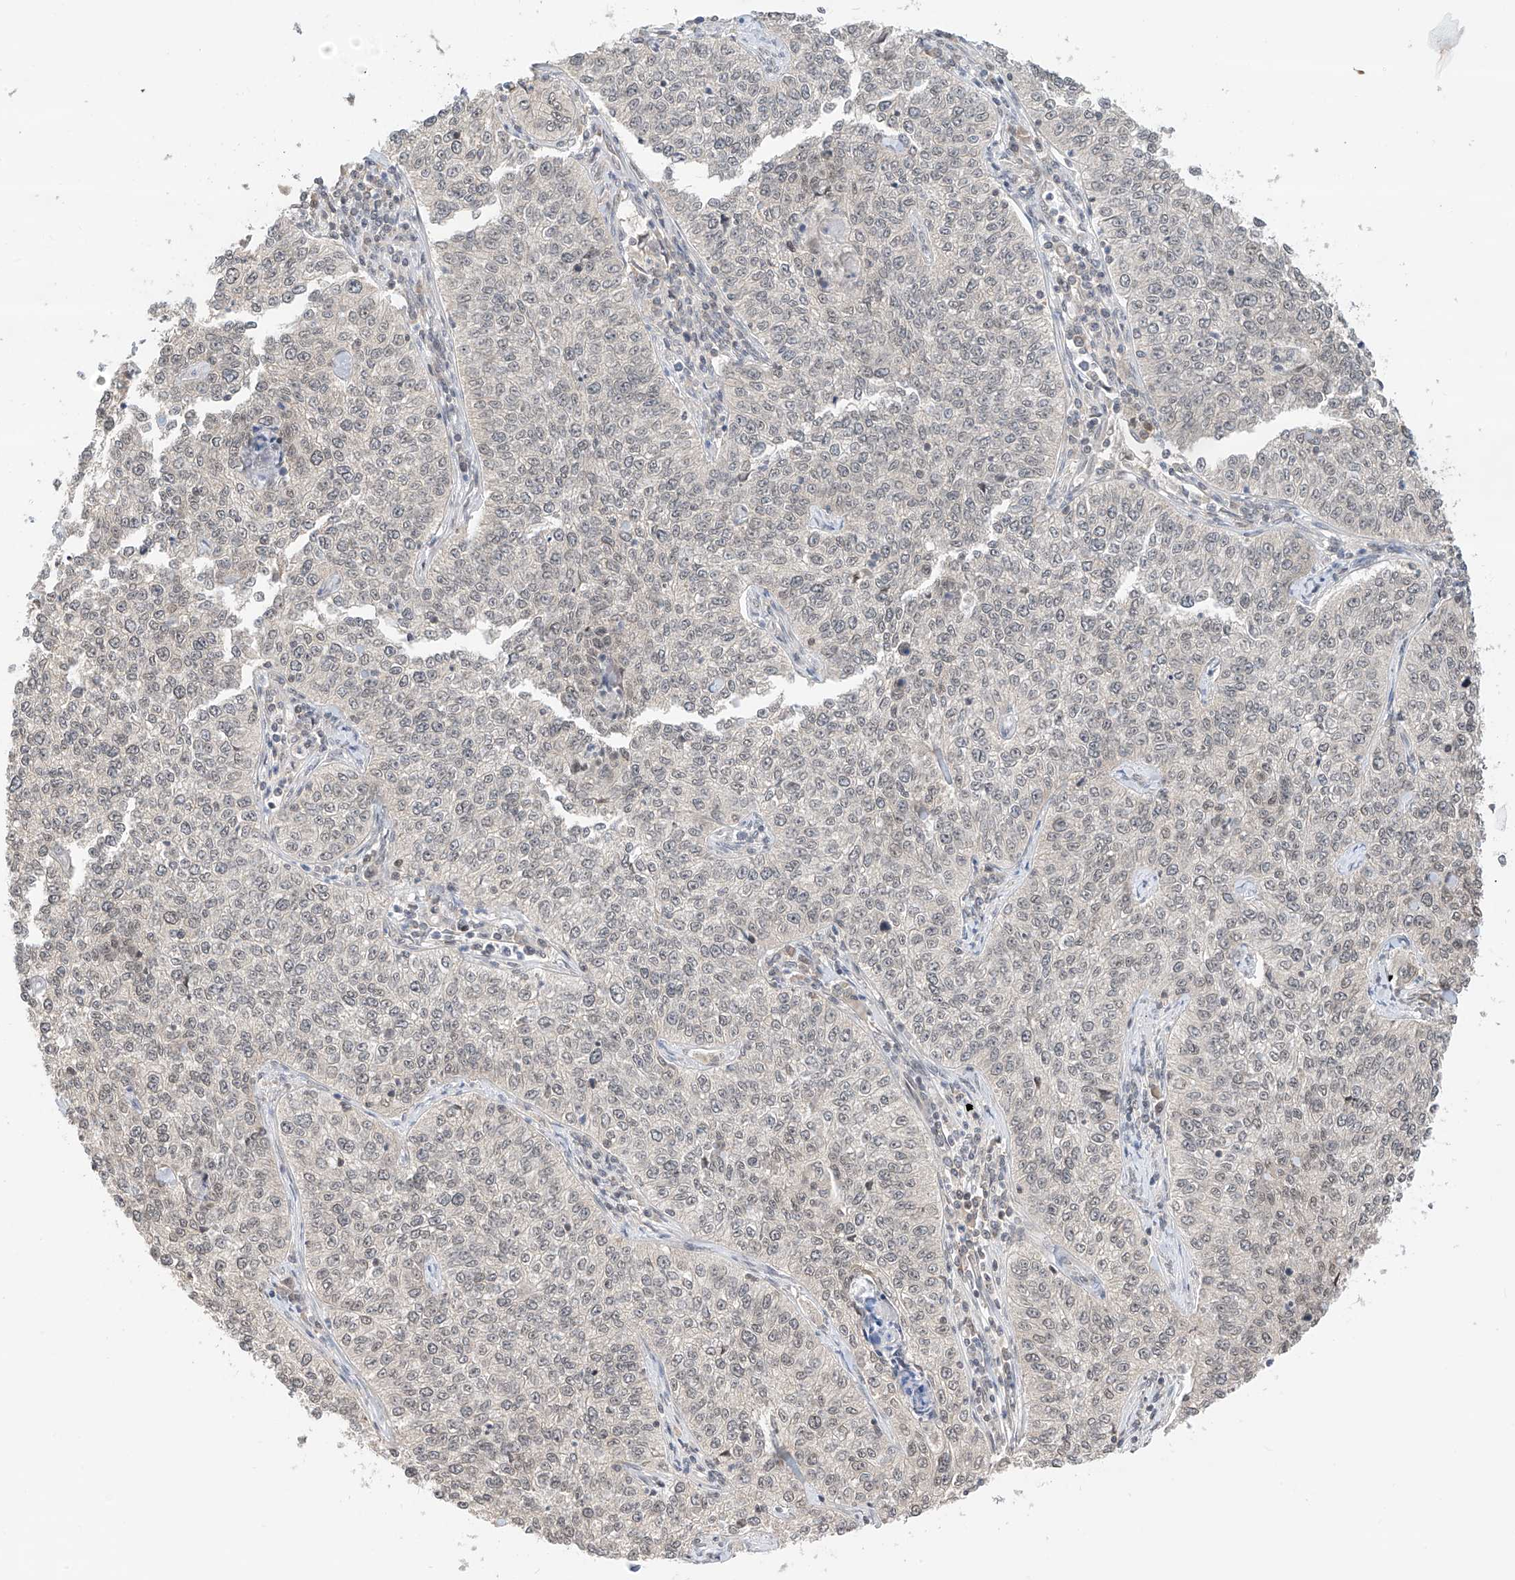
{"staining": {"intensity": "negative", "quantity": "none", "location": "none"}, "tissue": "cervical cancer", "cell_type": "Tumor cells", "image_type": "cancer", "snomed": [{"axis": "morphology", "description": "Squamous cell carcinoma, NOS"}, {"axis": "topography", "description": "Cervix"}], "caption": "IHC histopathology image of human squamous cell carcinoma (cervical) stained for a protein (brown), which displays no expression in tumor cells. (DAB IHC with hematoxylin counter stain).", "gene": "PPA2", "patient": {"sex": "female", "age": 35}}